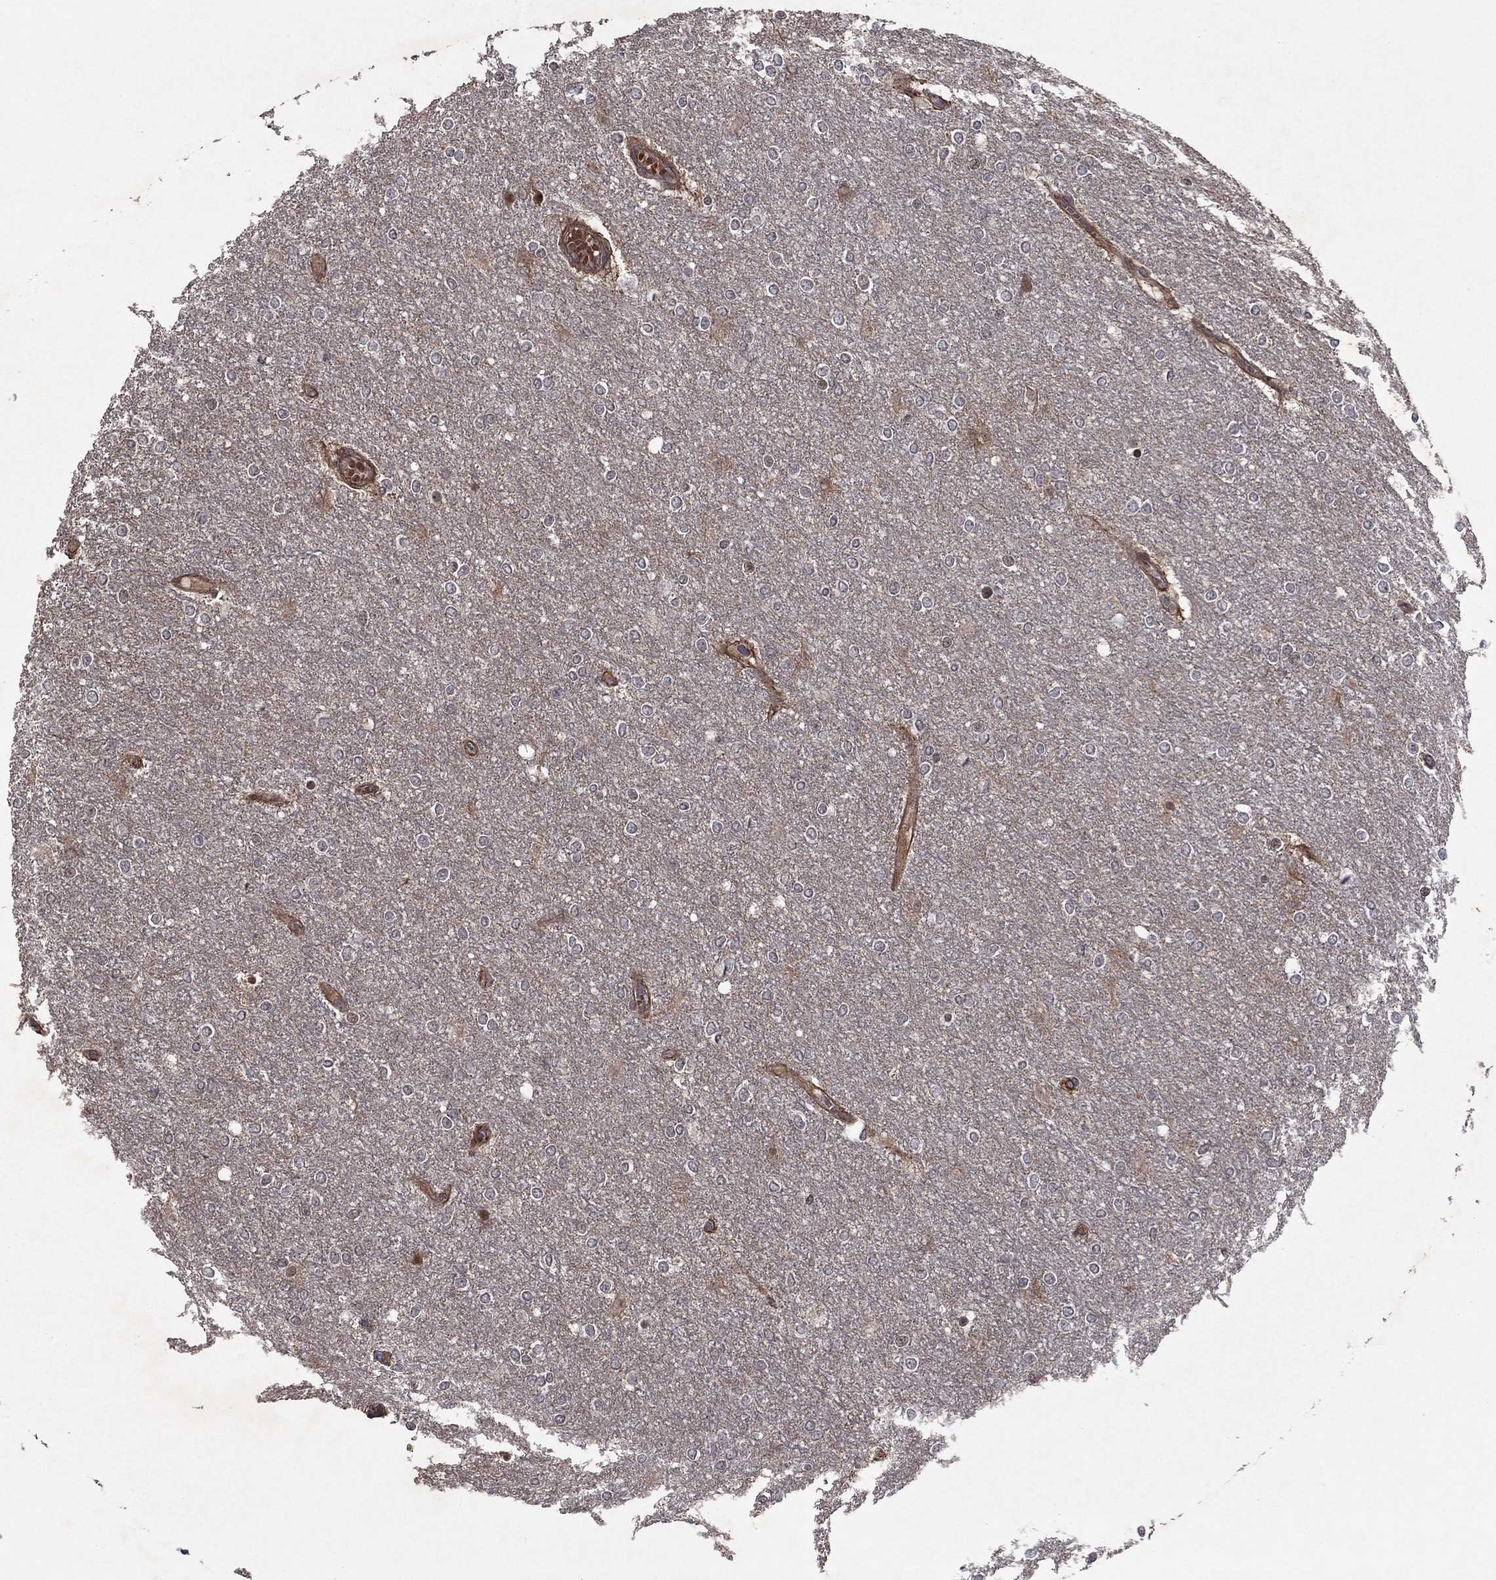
{"staining": {"intensity": "negative", "quantity": "none", "location": "none"}, "tissue": "glioma", "cell_type": "Tumor cells", "image_type": "cancer", "snomed": [{"axis": "morphology", "description": "Glioma, malignant, High grade"}, {"axis": "topography", "description": "Brain"}], "caption": "IHC of glioma displays no positivity in tumor cells.", "gene": "SORBS1", "patient": {"sex": "female", "age": 61}}